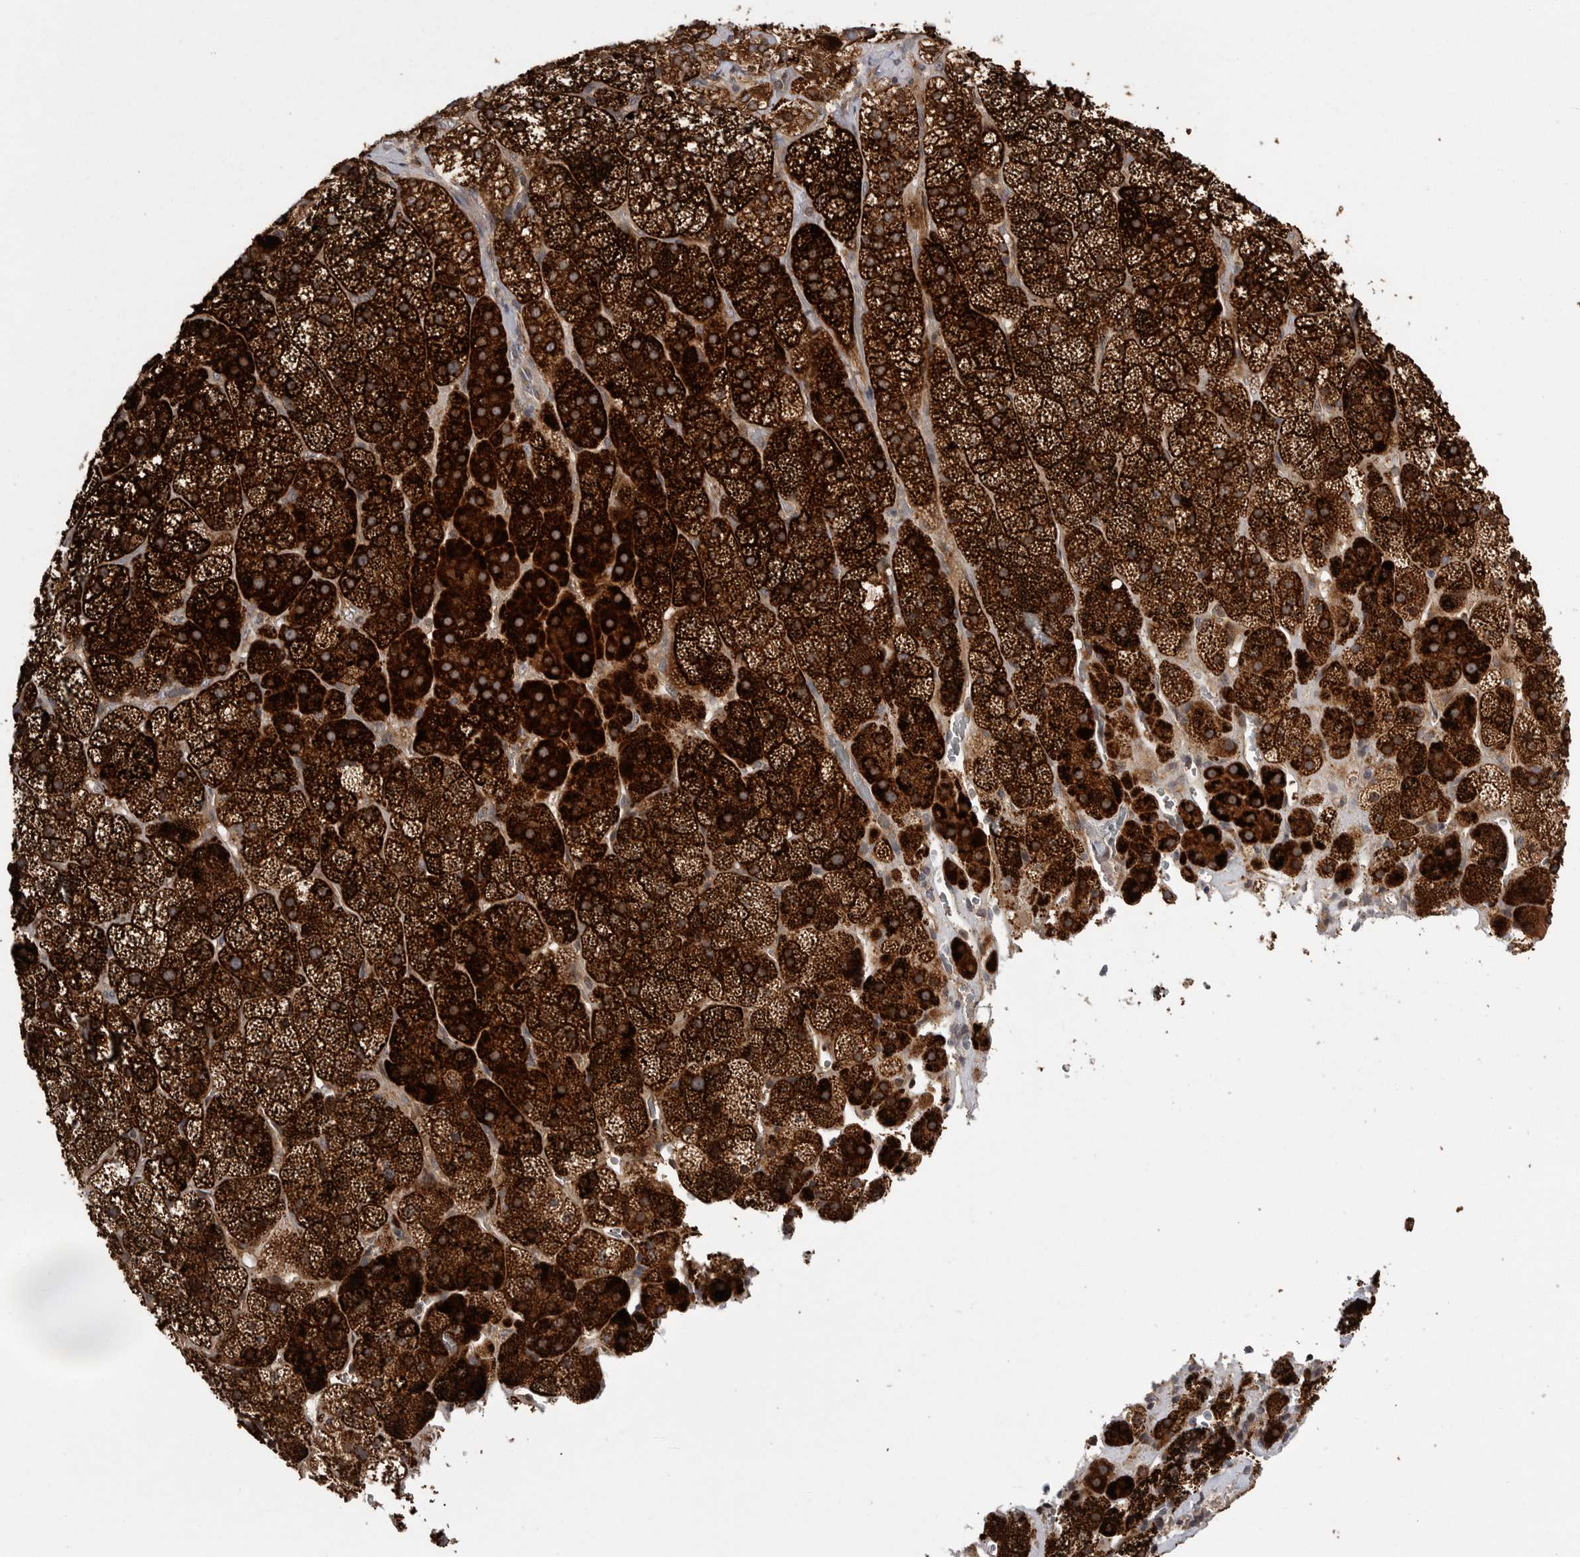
{"staining": {"intensity": "strong", "quantity": ">75%", "location": "cytoplasmic/membranous"}, "tissue": "adrenal gland", "cell_type": "Glandular cells", "image_type": "normal", "snomed": [{"axis": "morphology", "description": "Normal tissue, NOS"}, {"axis": "topography", "description": "Adrenal gland"}], "caption": "A photomicrograph of human adrenal gland stained for a protein shows strong cytoplasmic/membranous brown staining in glandular cells.", "gene": "OXR1", "patient": {"sex": "male", "age": 57}}